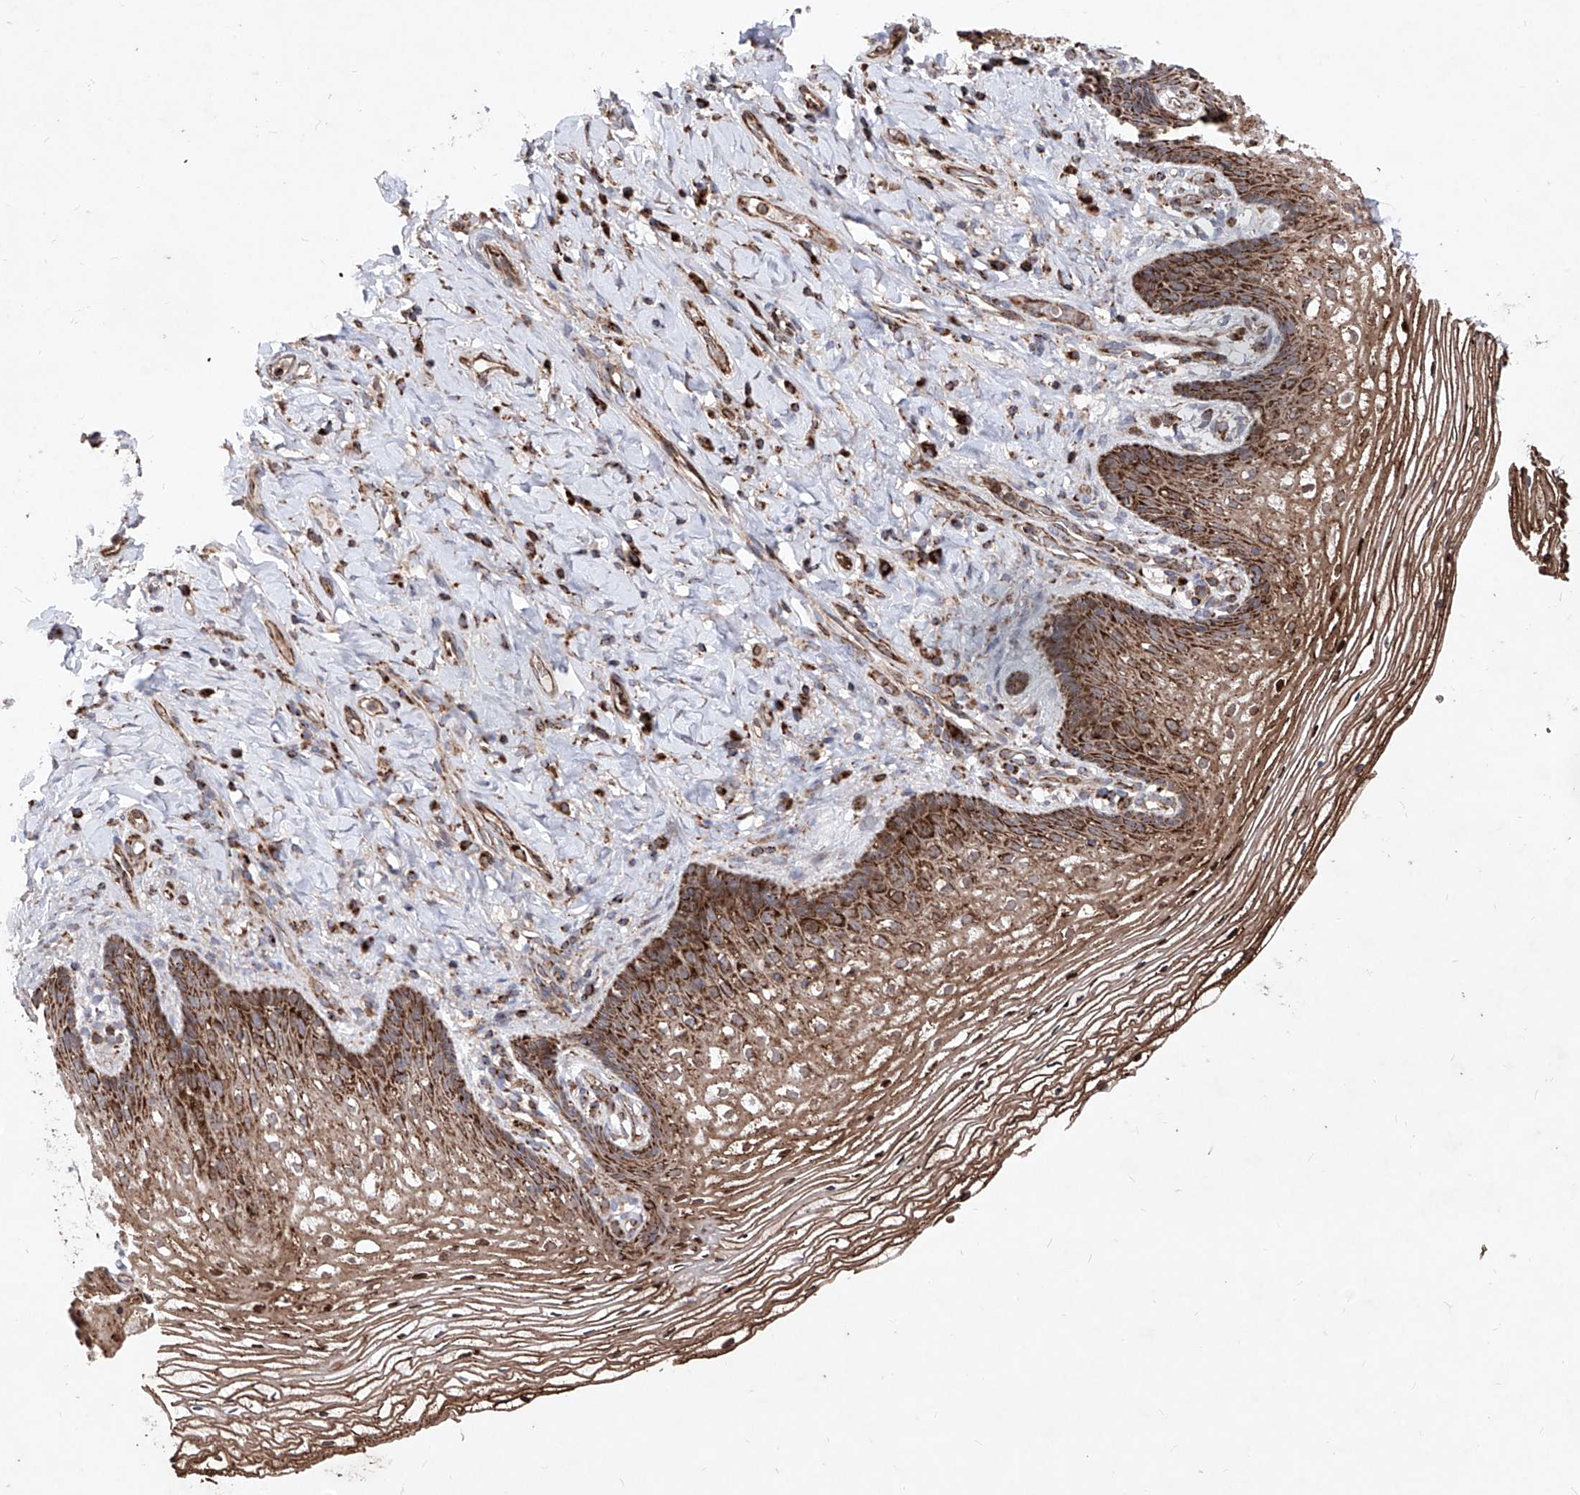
{"staining": {"intensity": "strong", "quantity": "25%-75%", "location": "cytoplasmic/membranous"}, "tissue": "vagina", "cell_type": "Squamous epithelial cells", "image_type": "normal", "snomed": [{"axis": "morphology", "description": "Normal tissue, NOS"}, {"axis": "topography", "description": "Vagina"}], "caption": "Normal vagina reveals strong cytoplasmic/membranous positivity in approximately 25%-75% of squamous epithelial cells, visualized by immunohistochemistry. The staining is performed using DAB brown chromogen to label protein expression. The nuclei are counter-stained blue using hematoxylin.", "gene": "SEMA6A", "patient": {"sex": "female", "age": 60}}